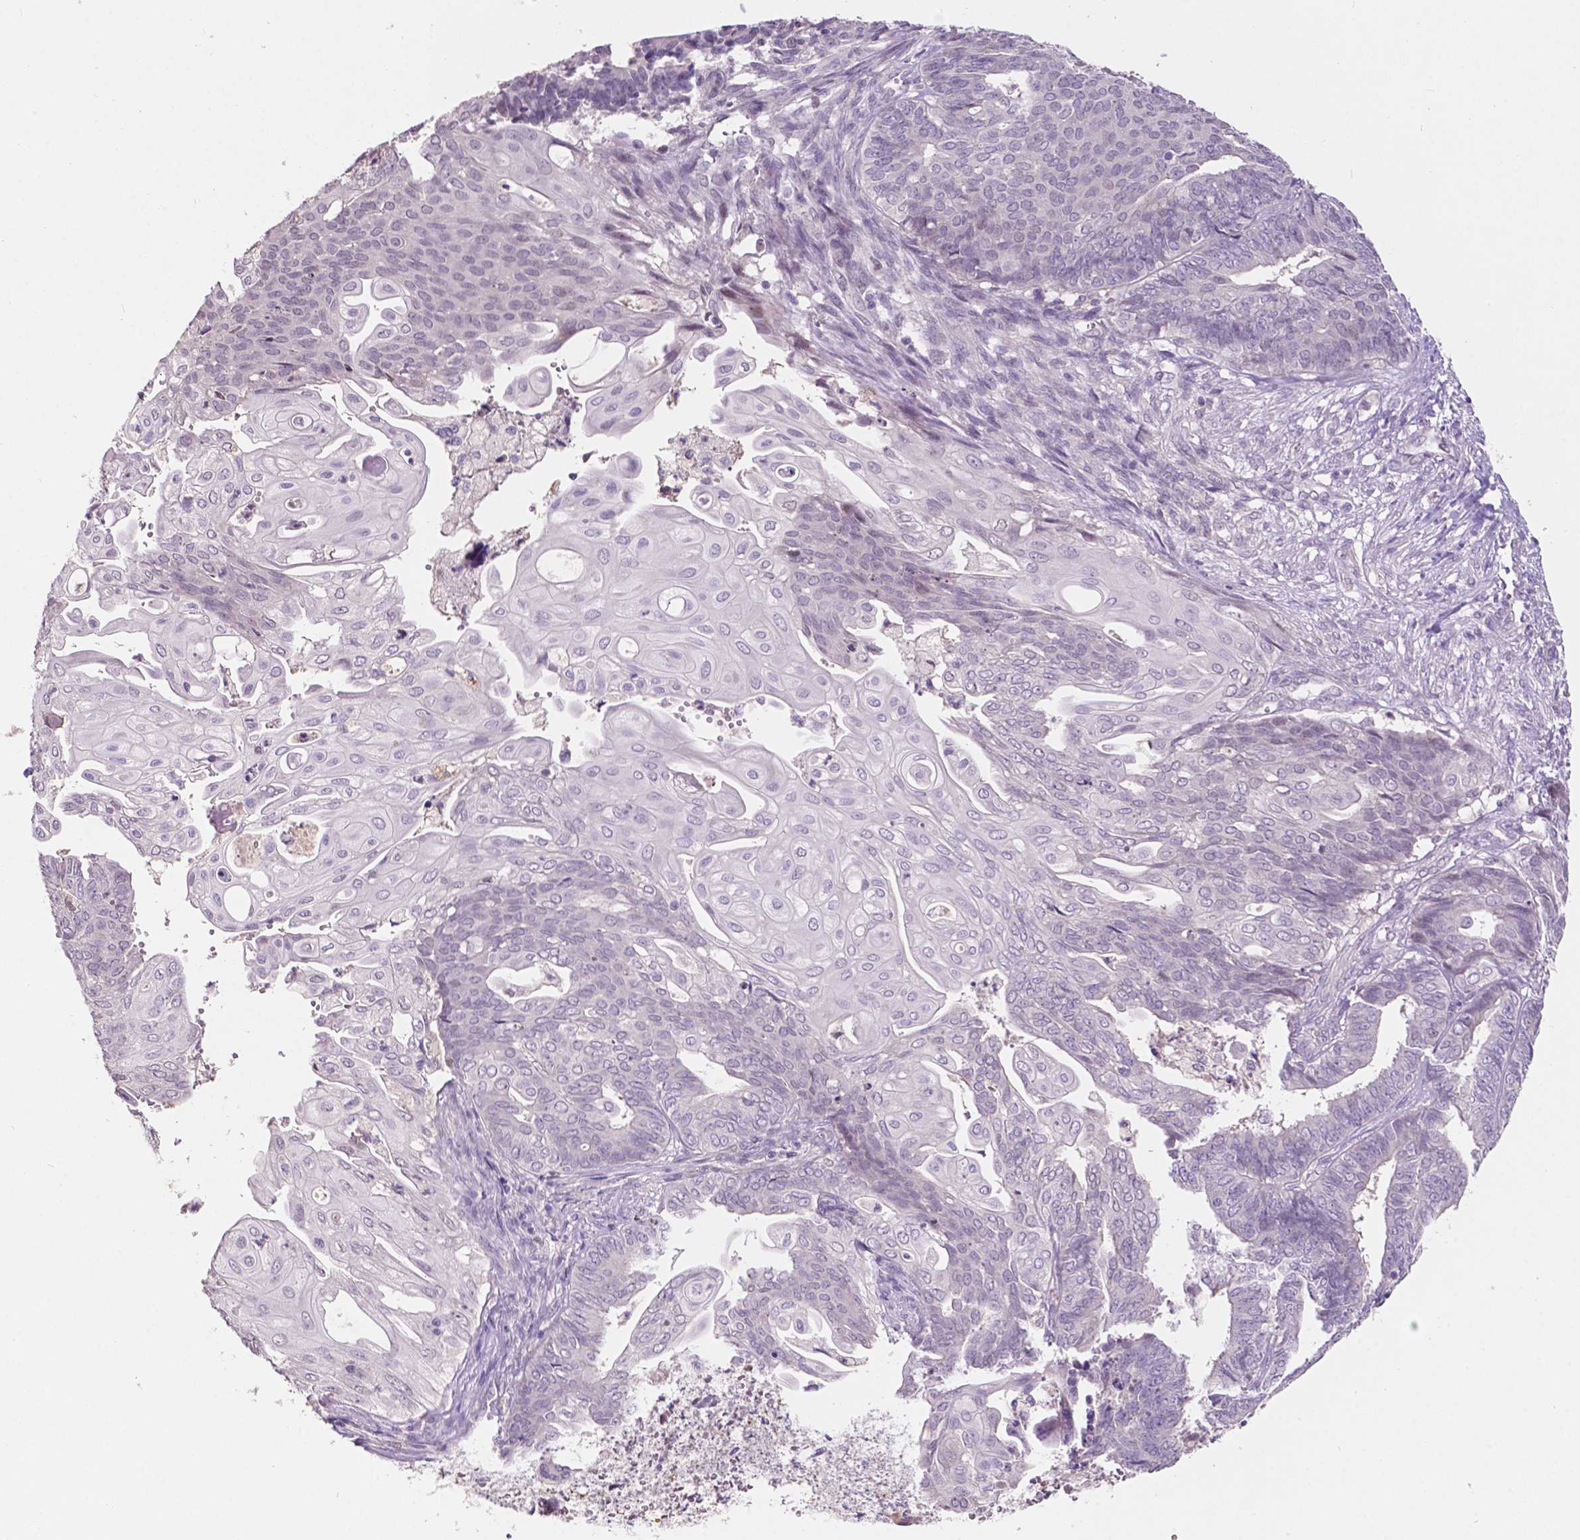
{"staining": {"intensity": "negative", "quantity": "none", "location": "none"}, "tissue": "endometrial cancer", "cell_type": "Tumor cells", "image_type": "cancer", "snomed": [{"axis": "morphology", "description": "Adenocarcinoma, NOS"}, {"axis": "topography", "description": "Endometrium"}], "caption": "Tumor cells show no significant protein staining in endometrial cancer (adenocarcinoma).", "gene": "TM6SF2", "patient": {"sex": "female", "age": 73}}